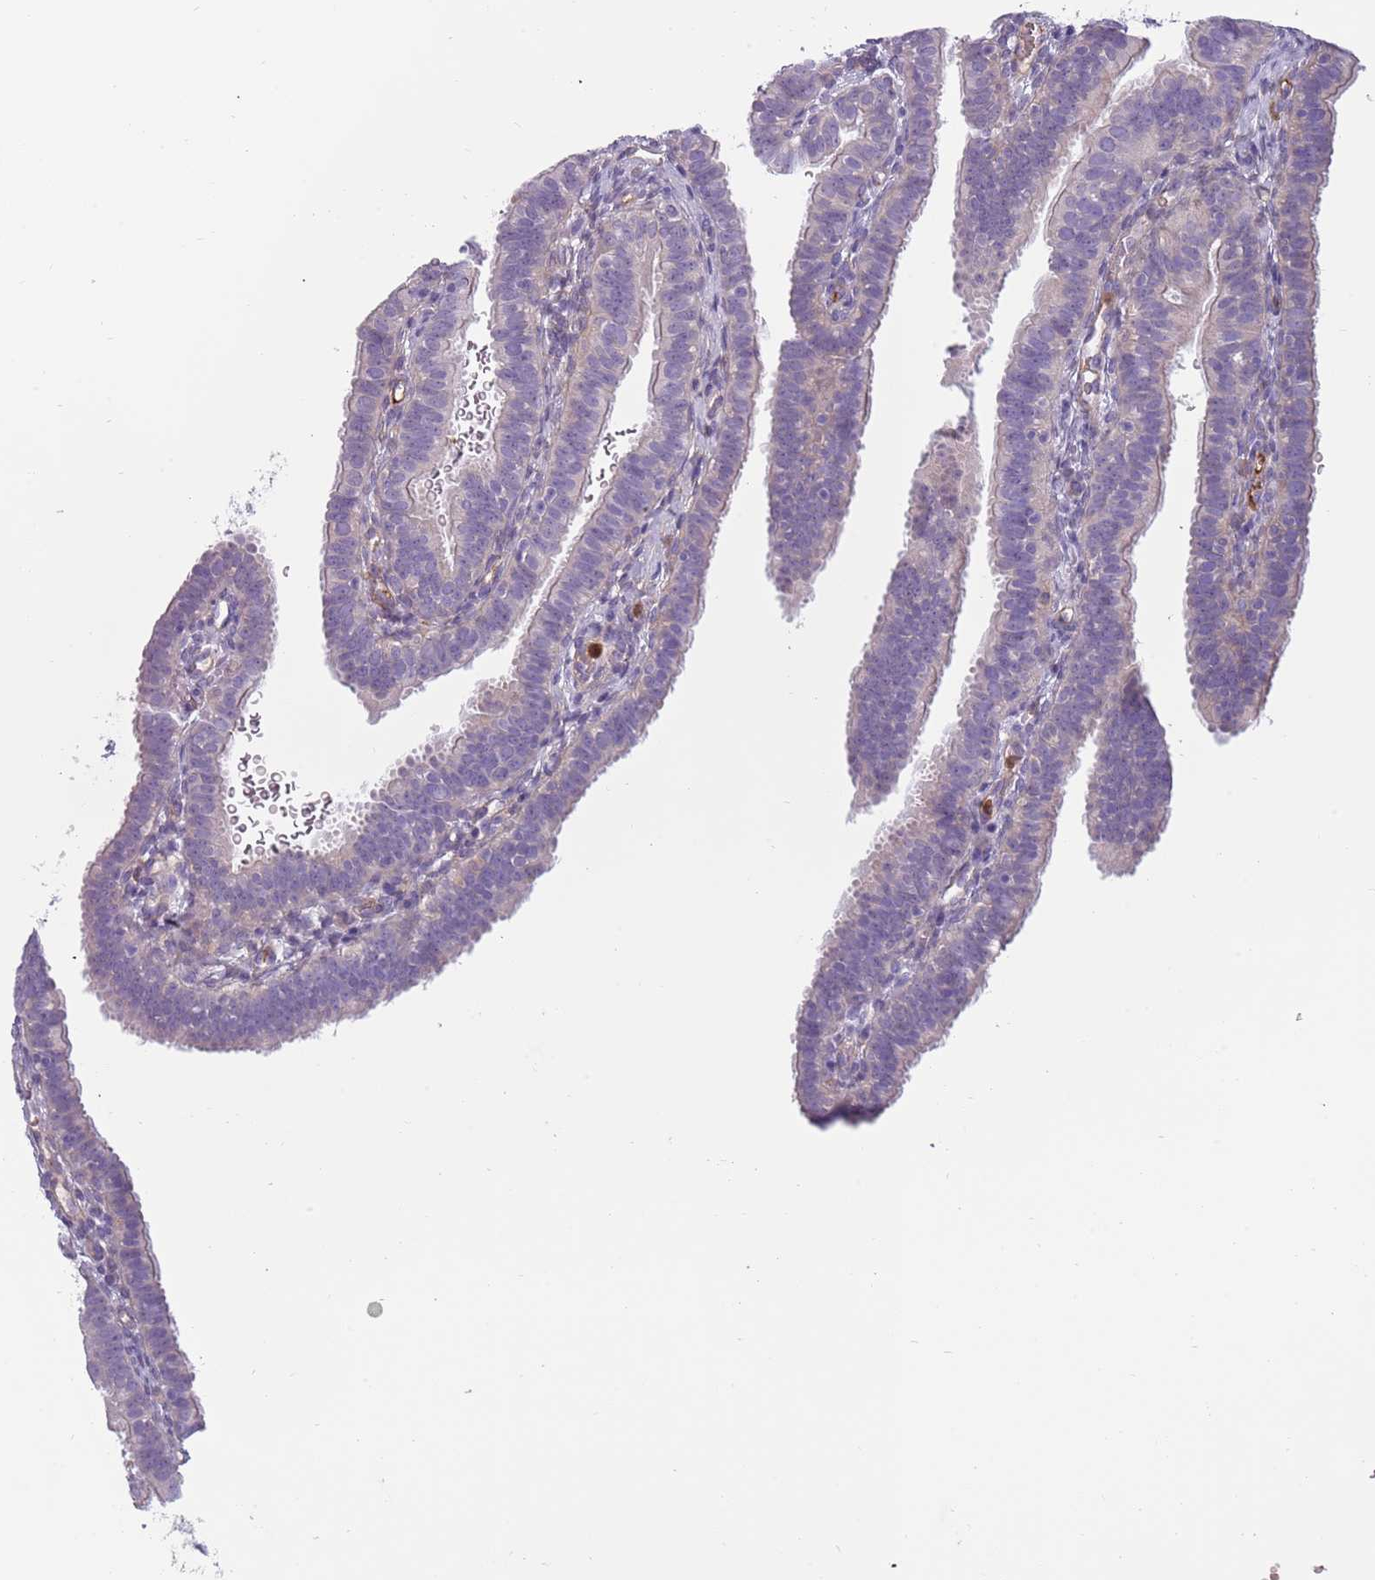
{"staining": {"intensity": "negative", "quantity": "none", "location": "none"}, "tissue": "fallopian tube", "cell_type": "Glandular cells", "image_type": "normal", "snomed": [{"axis": "morphology", "description": "Normal tissue, NOS"}, {"axis": "topography", "description": "Fallopian tube"}], "caption": "DAB immunohistochemical staining of normal human fallopian tube reveals no significant staining in glandular cells. Brightfield microscopy of immunohistochemistry stained with DAB (brown) and hematoxylin (blue), captured at high magnification.", "gene": "NADK", "patient": {"sex": "female", "age": 41}}